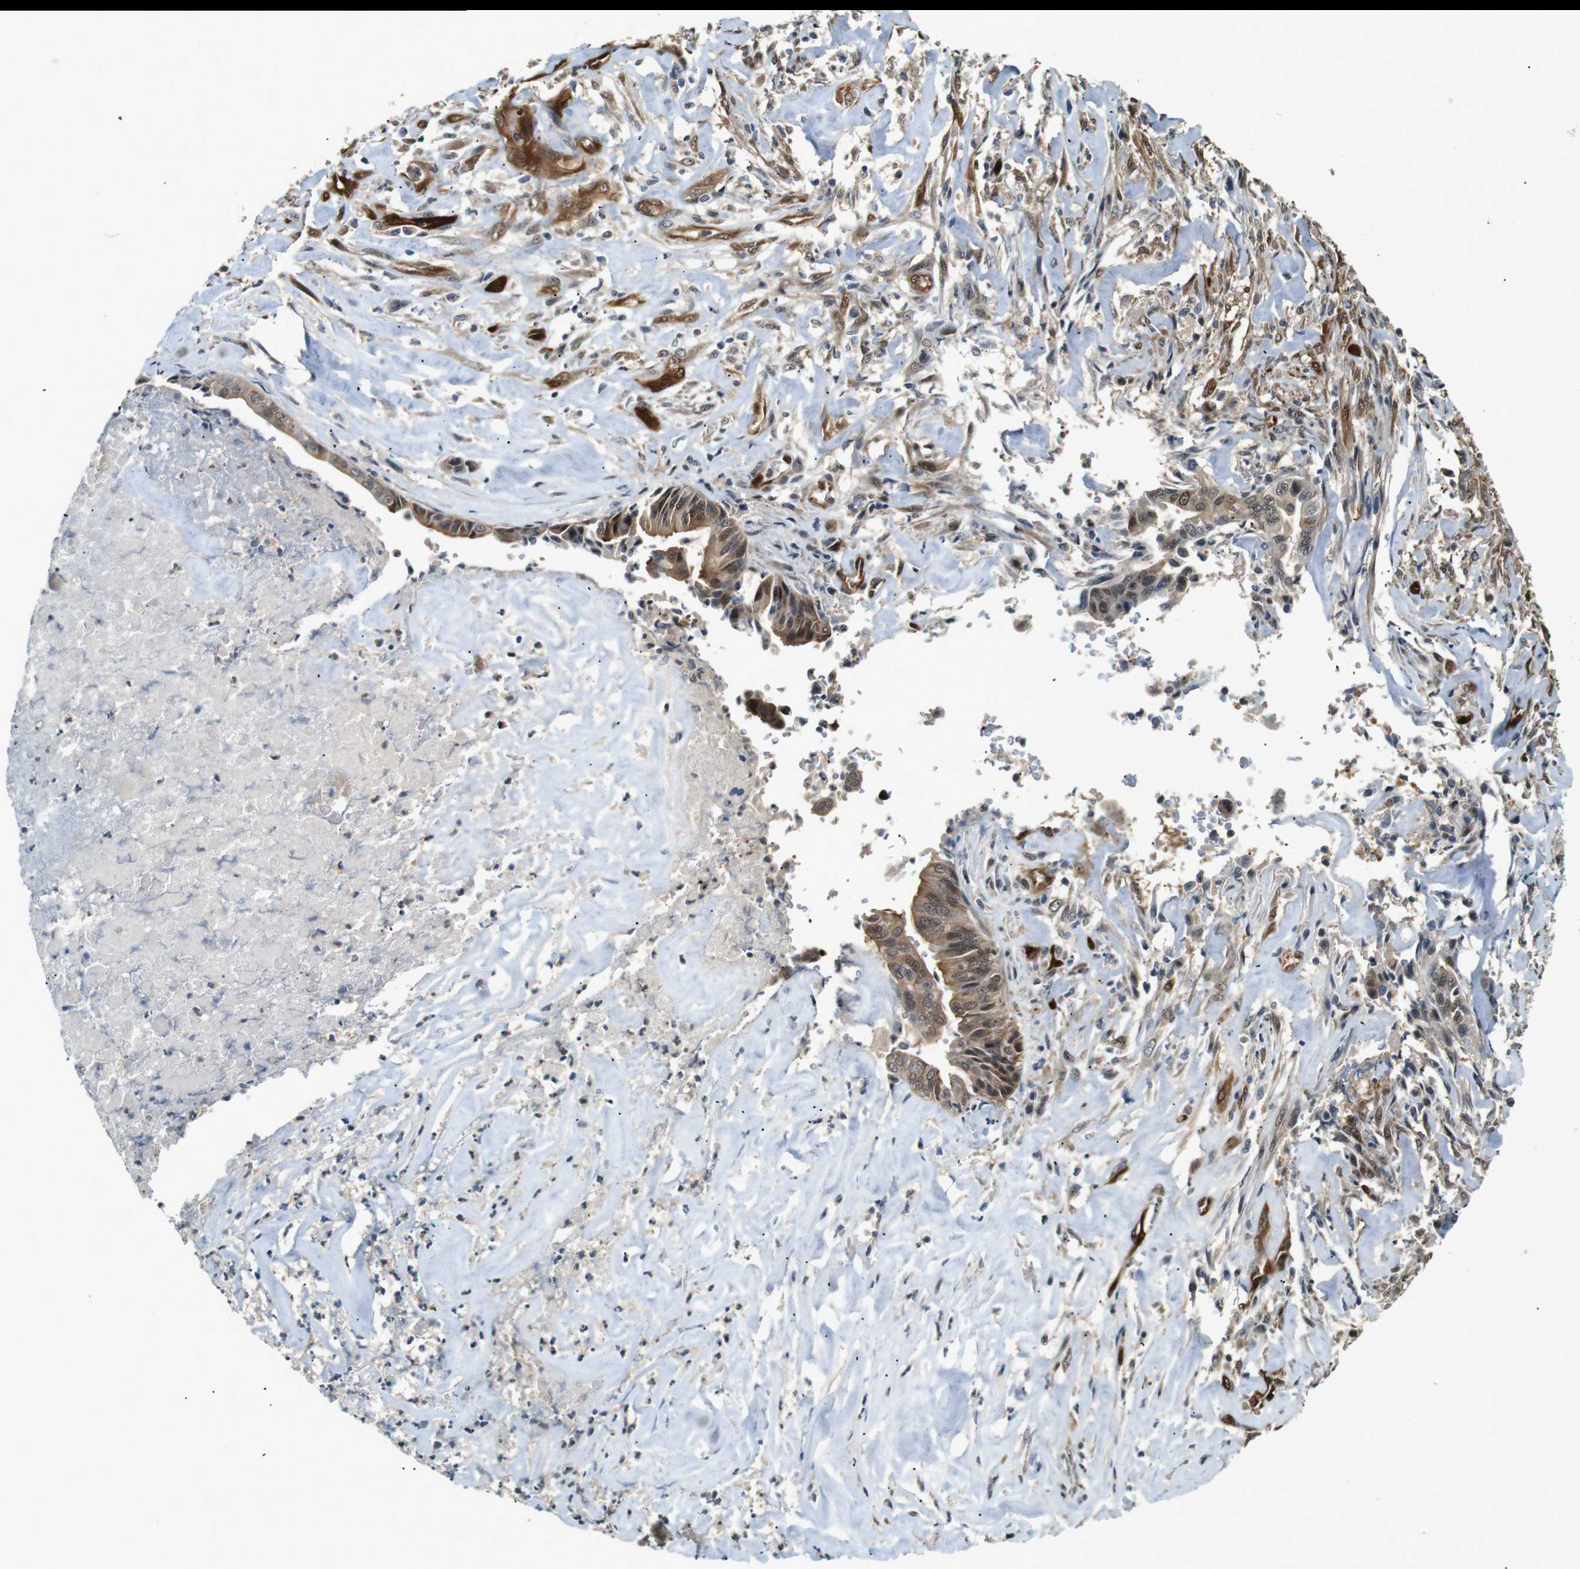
{"staining": {"intensity": "moderate", "quantity": ">75%", "location": "cytoplasmic/membranous,nuclear"}, "tissue": "liver cancer", "cell_type": "Tumor cells", "image_type": "cancer", "snomed": [{"axis": "morphology", "description": "Cholangiocarcinoma"}, {"axis": "topography", "description": "Liver"}], "caption": "This is a histology image of IHC staining of liver cancer (cholangiocarcinoma), which shows moderate expression in the cytoplasmic/membranous and nuclear of tumor cells.", "gene": "LXN", "patient": {"sex": "female", "age": 67}}